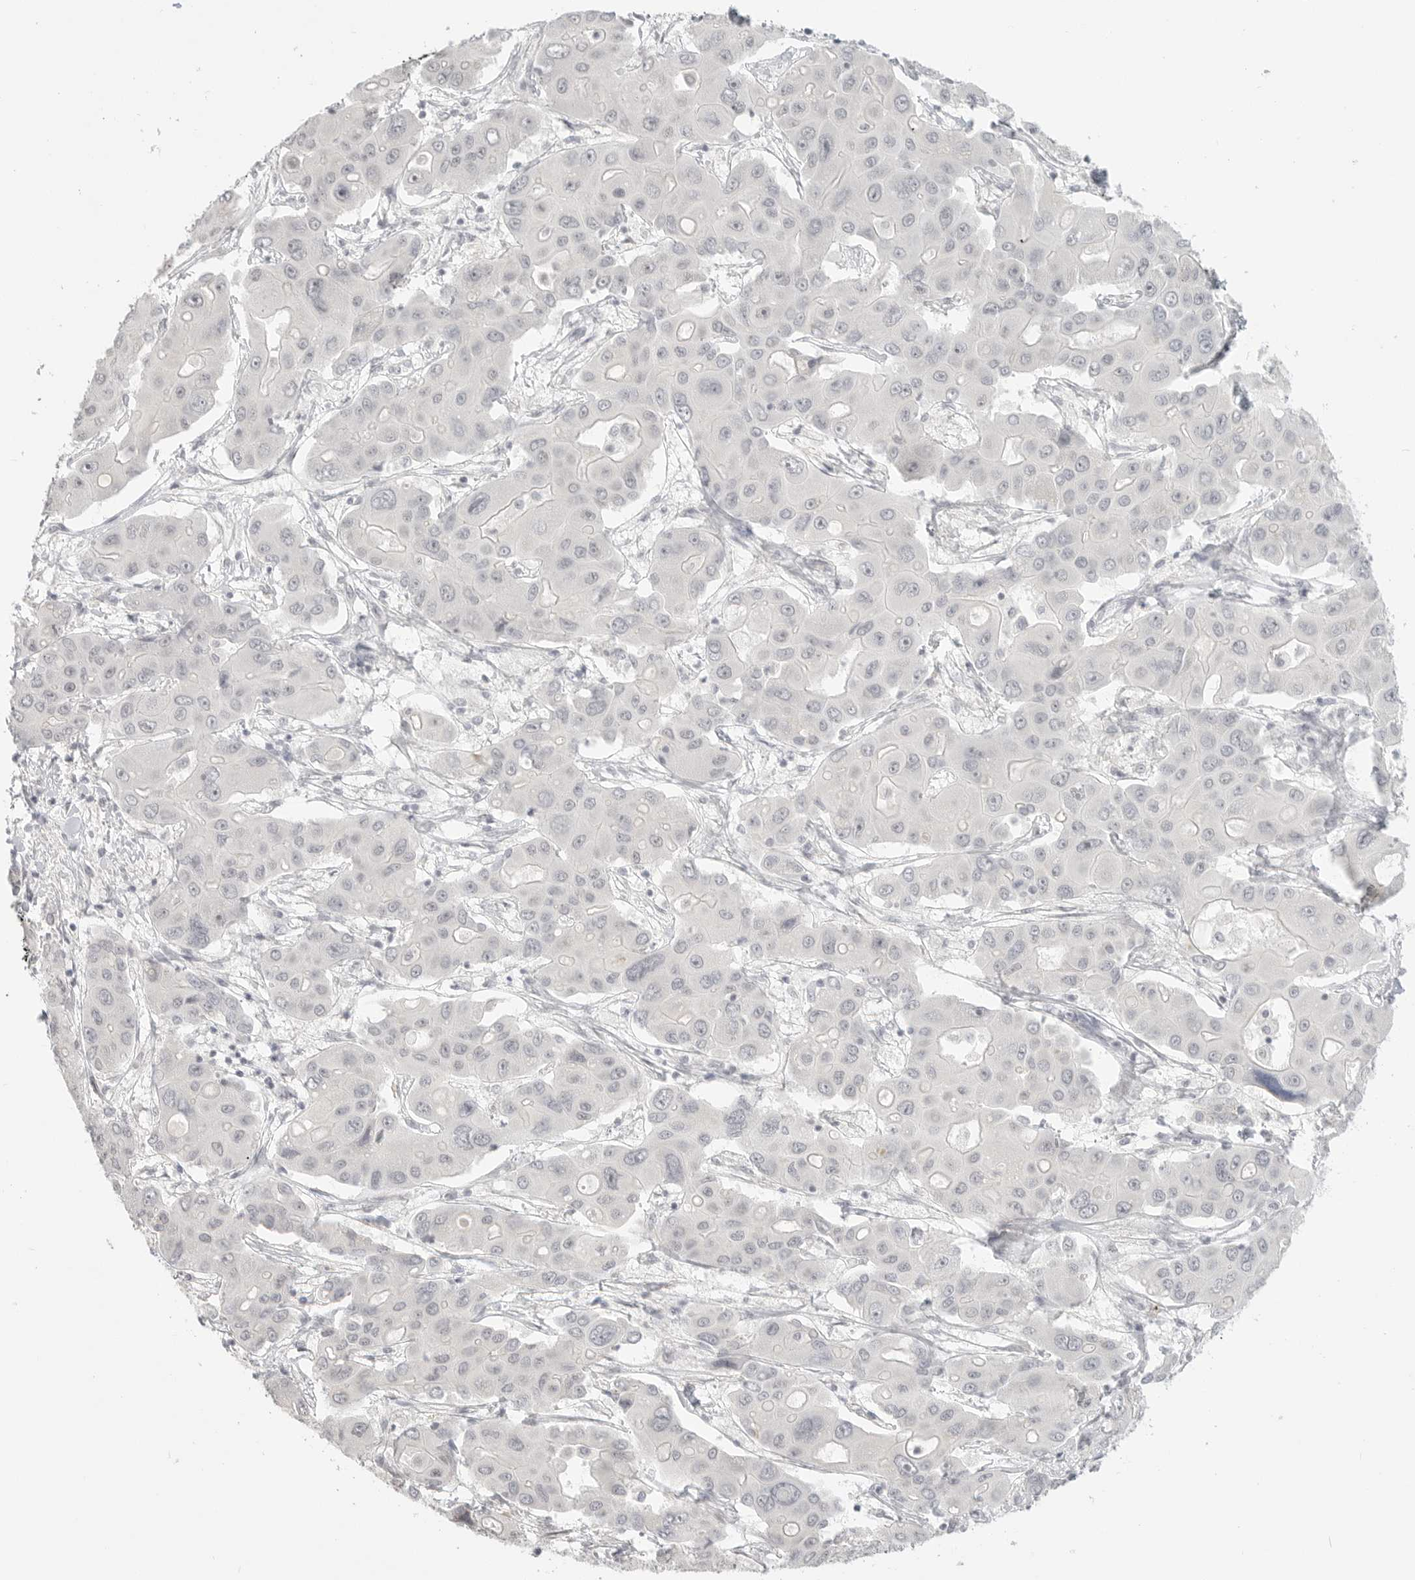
{"staining": {"intensity": "negative", "quantity": "none", "location": "none"}, "tissue": "liver cancer", "cell_type": "Tumor cells", "image_type": "cancer", "snomed": [{"axis": "morphology", "description": "Cholangiocarcinoma"}, {"axis": "topography", "description": "Liver"}], "caption": "Liver cancer (cholangiocarcinoma) was stained to show a protein in brown. There is no significant expression in tumor cells.", "gene": "KLK11", "patient": {"sex": "male", "age": 67}}